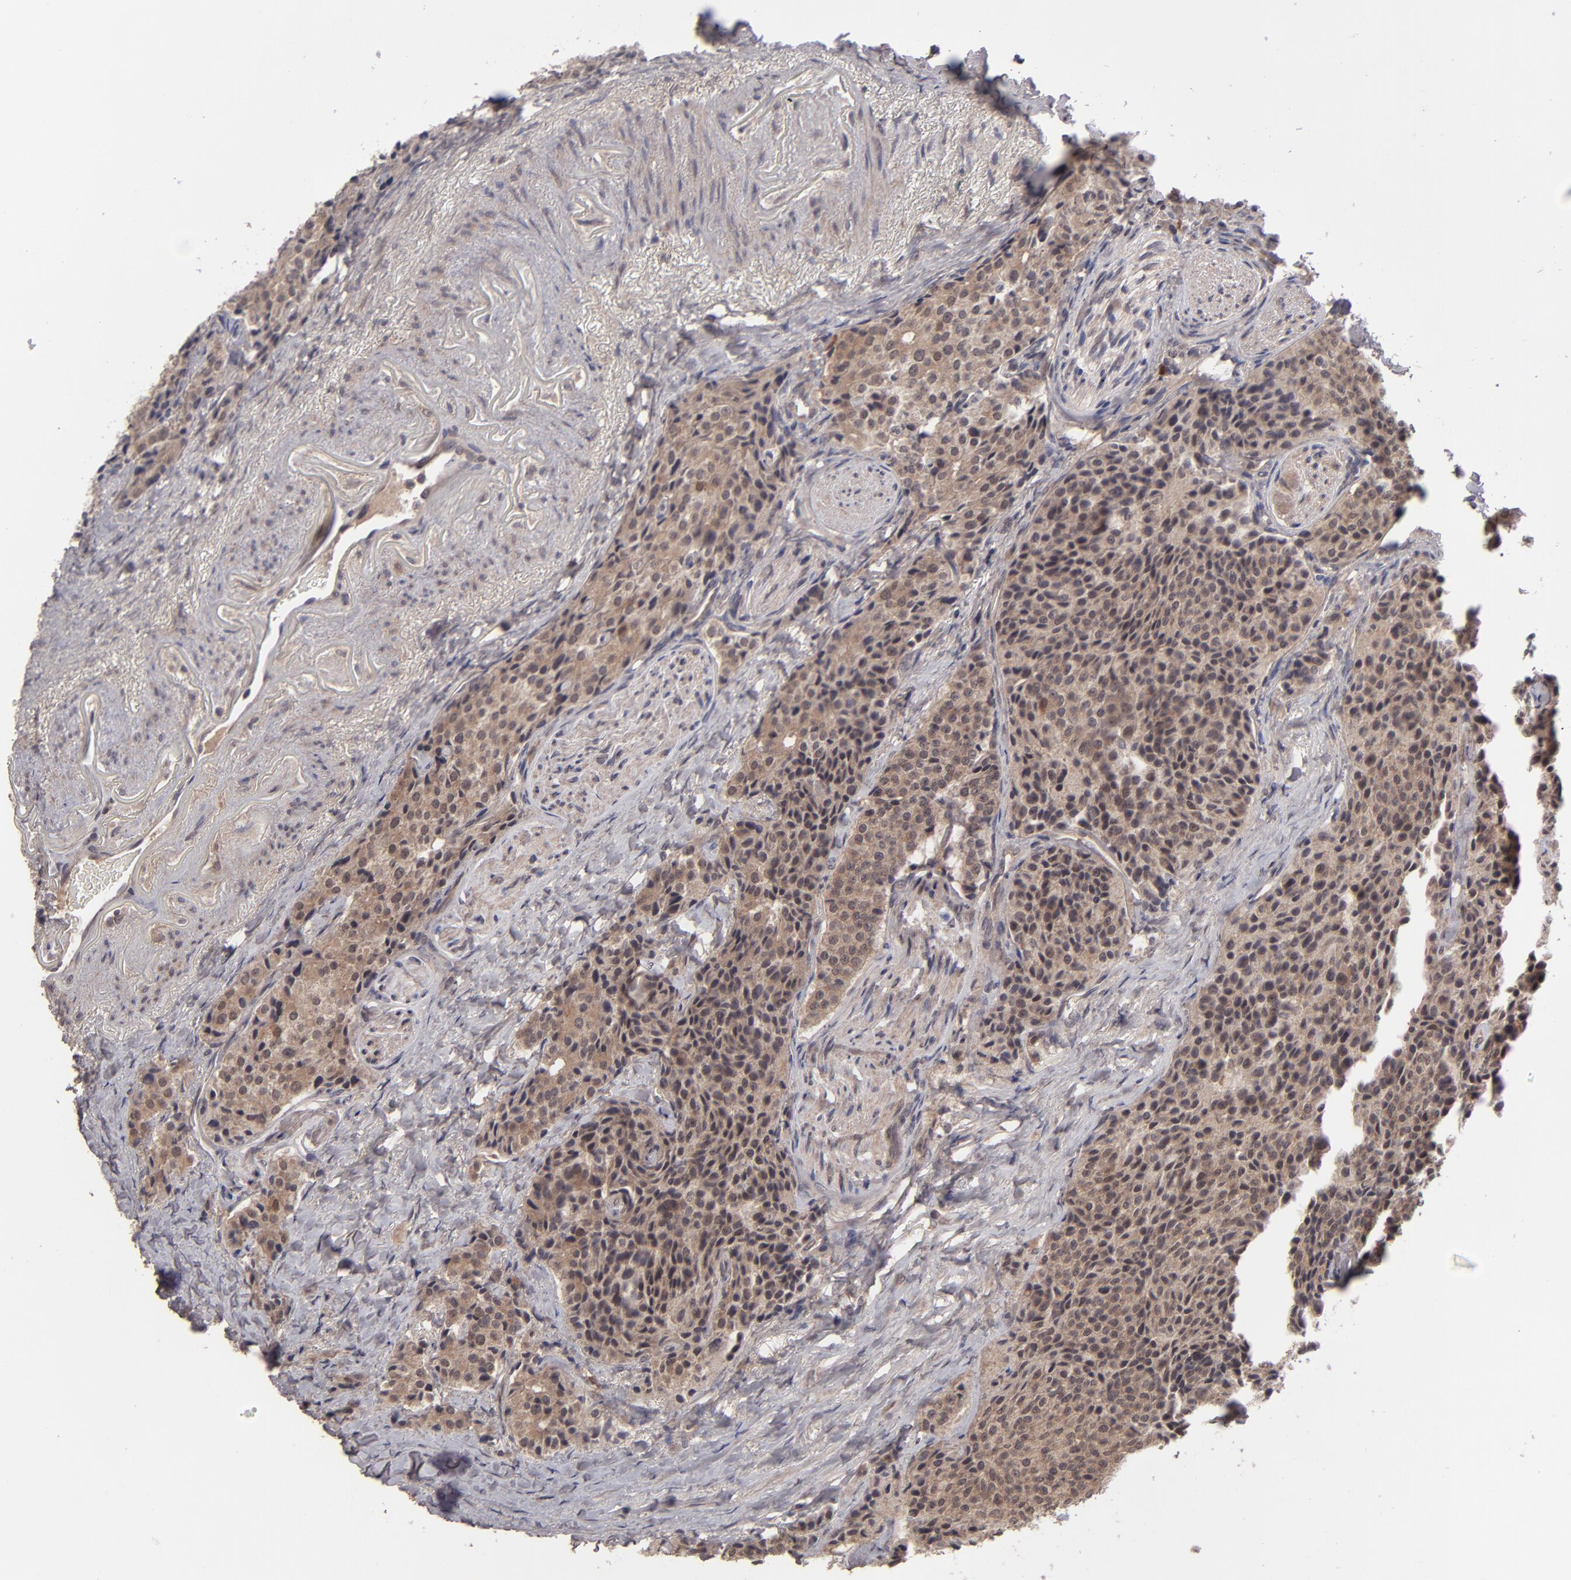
{"staining": {"intensity": "moderate", "quantity": ">75%", "location": "cytoplasmic/membranous"}, "tissue": "carcinoid", "cell_type": "Tumor cells", "image_type": "cancer", "snomed": [{"axis": "morphology", "description": "Carcinoid, malignant, NOS"}, {"axis": "topography", "description": "Colon"}], "caption": "The micrograph reveals staining of carcinoid, revealing moderate cytoplasmic/membranous protein expression (brown color) within tumor cells.", "gene": "TYMS", "patient": {"sex": "female", "age": 61}}